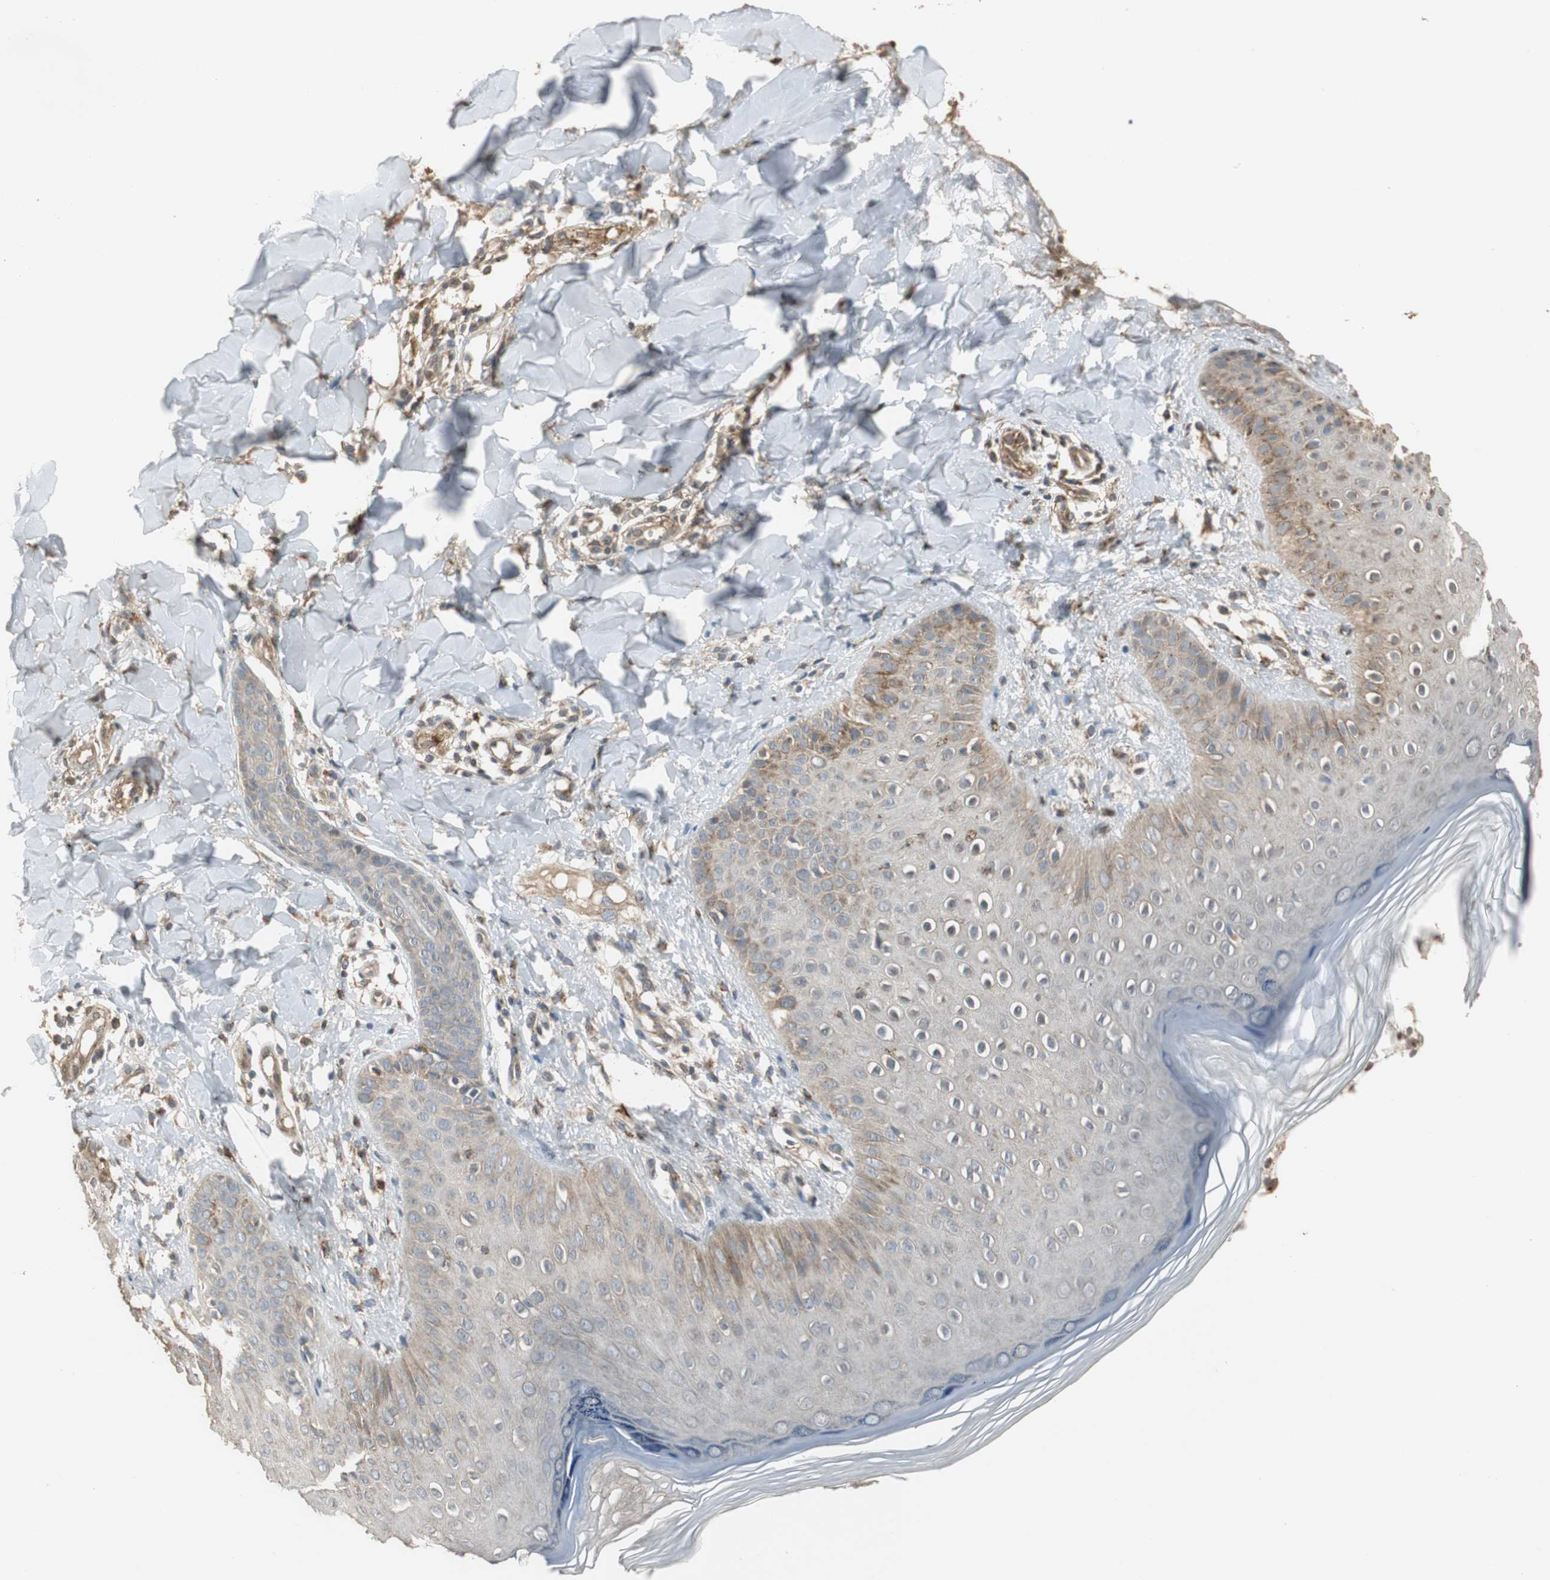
{"staining": {"intensity": "weak", "quantity": "25%-75%", "location": "cytoplasmic/membranous"}, "tissue": "skin", "cell_type": "Epidermal cells", "image_type": "normal", "snomed": [{"axis": "morphology", "description": "Normal tissue, NOS"}, {"axis": "morphology", "description": "Inflammation, NOS"}, {"axis": "topography", "description": "Soft tissue"}, {"axis": "topography", "description": "Anal"}], "caption": "Epidermal cells display low levels of weak cytoplasmic/membranous positivity in approximately 25%-75% of cells in unremarkable skin.", "gene": "JTB", "patient": {"sex": "female", "age": 15}}